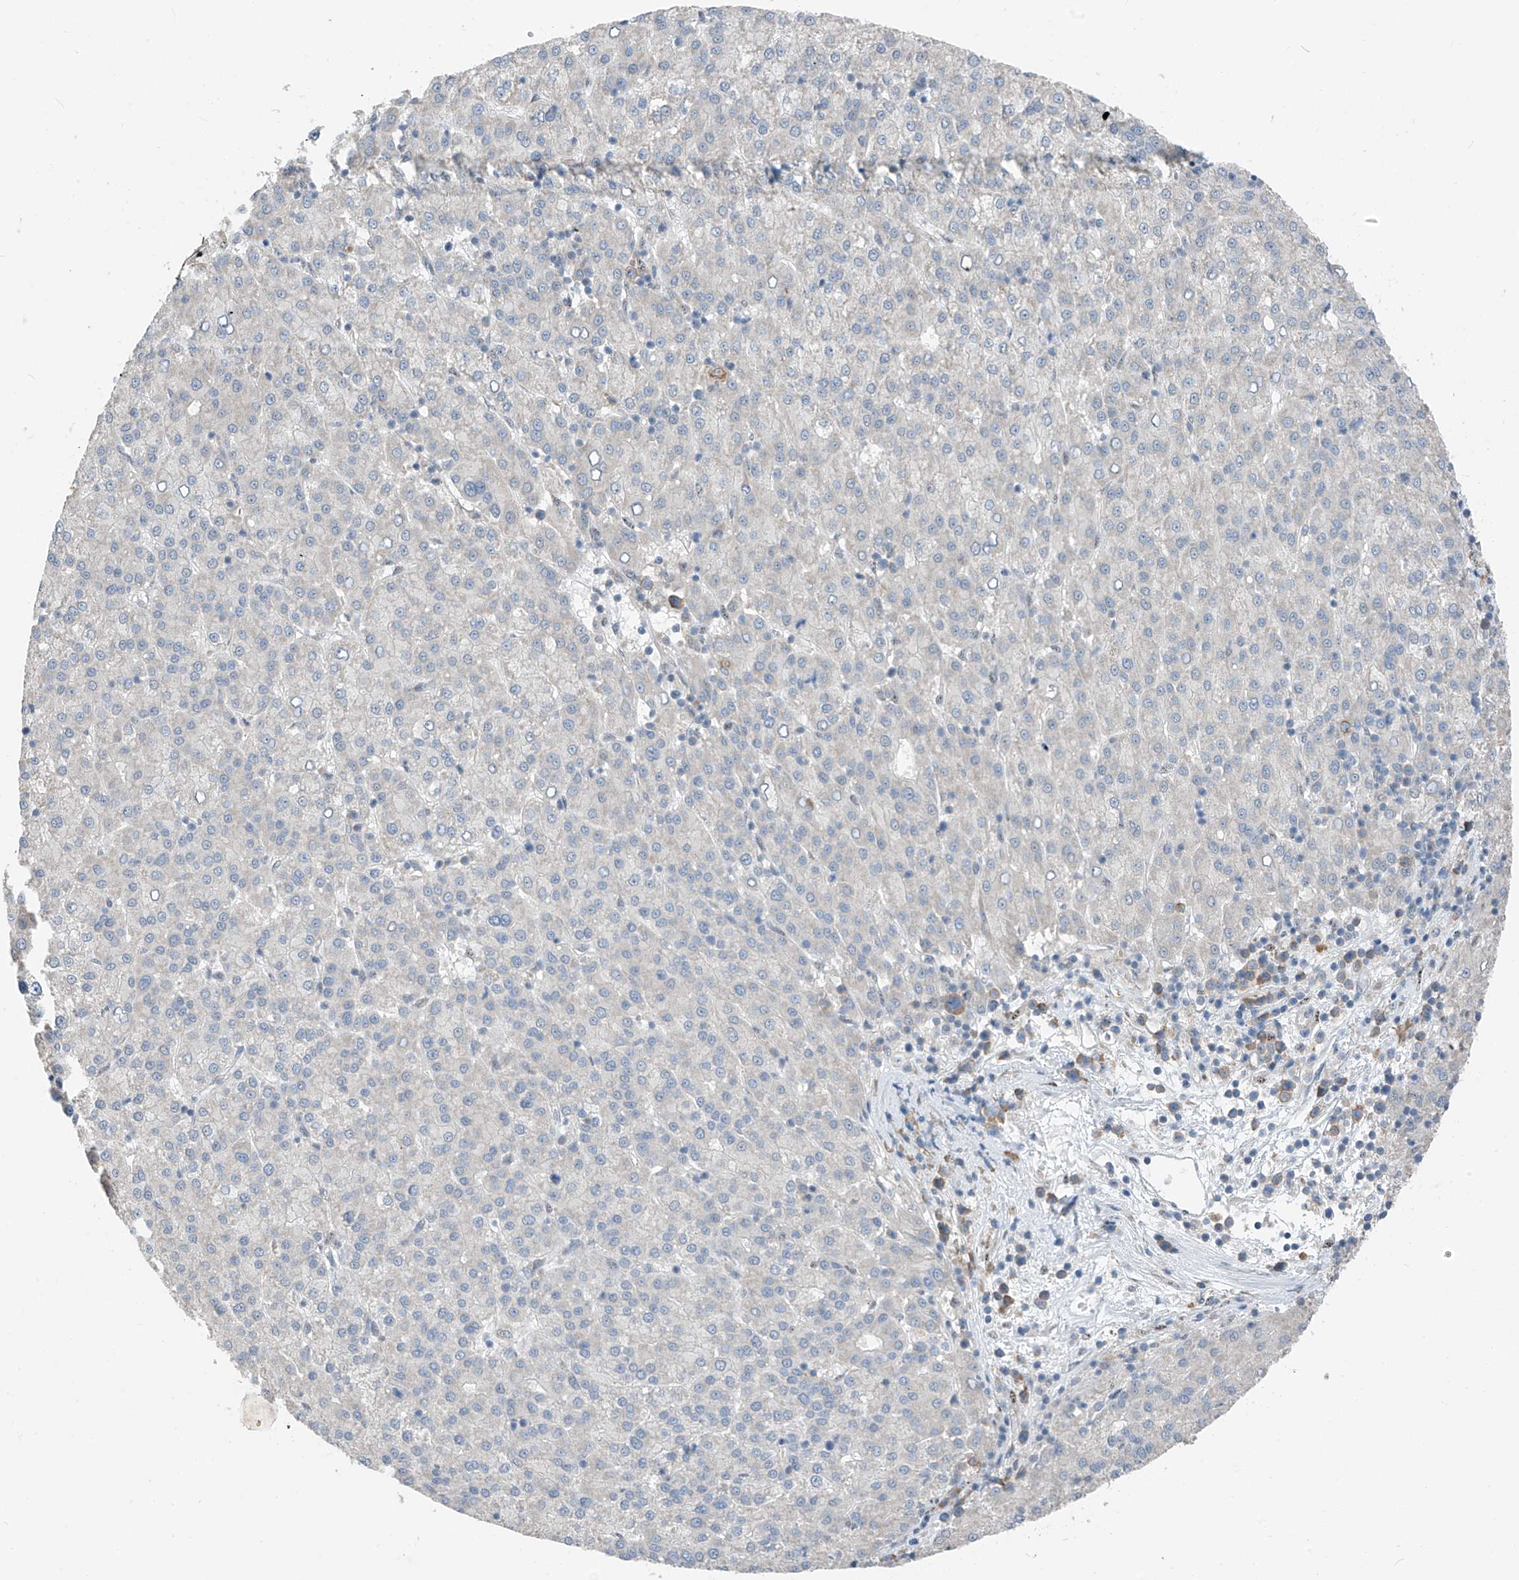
{"staining": {"intensity": "negative", "quantity": "none", "location": "none"}, "tissue": "liver cancer", "cell_type": "Tumor cells", "image_type": "cancer", "snomed": [{"axis": "morphology", "description": "Carcinoma, Hepatocellular, NOS"}, {"axis": "topography", "description": "Liver"}], "caption": "Histopathology image shows no significant protein expression in tumor cells of liver hepatocellular carcinoma.", "gene": "RPL4", "patient": {"sex": "female", "age": 58}}